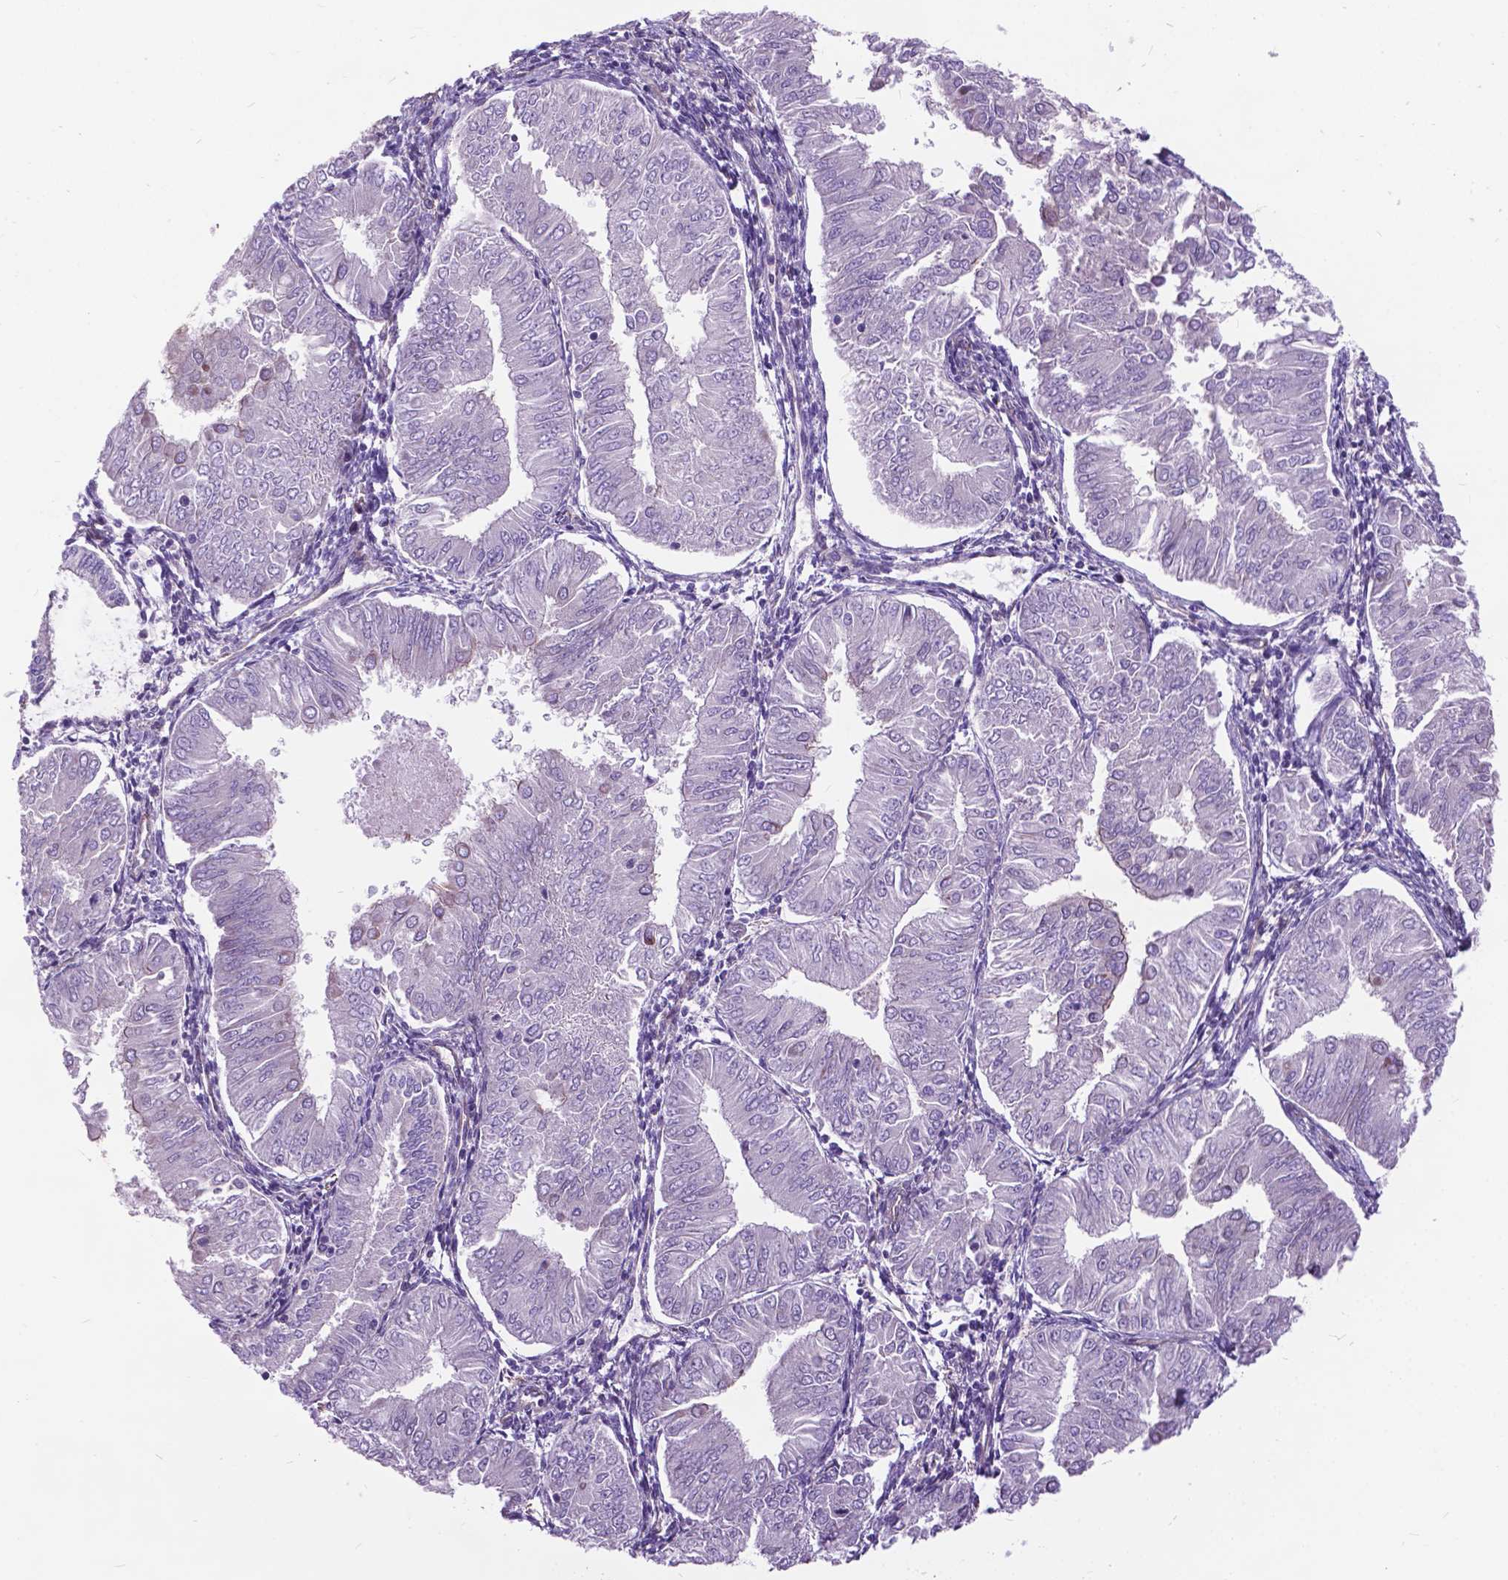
{"staining": {"intensity": "negative", "quantity": "none", "location": "none"}, "tissue": "endometrial cancer", "cell_type": "Tumor cells", "image_type": "cancer", "snomed": [{"axis": "morphology", "description": "Adenocarcinoma, NOS"}, {"axis": "topography", "description": "Endometrium"}], "caption": "There is no significant staining in tumor cells of endometrial cancer.", "gene": "FLT4", "patient": {"sex": "female", "age": 53}}